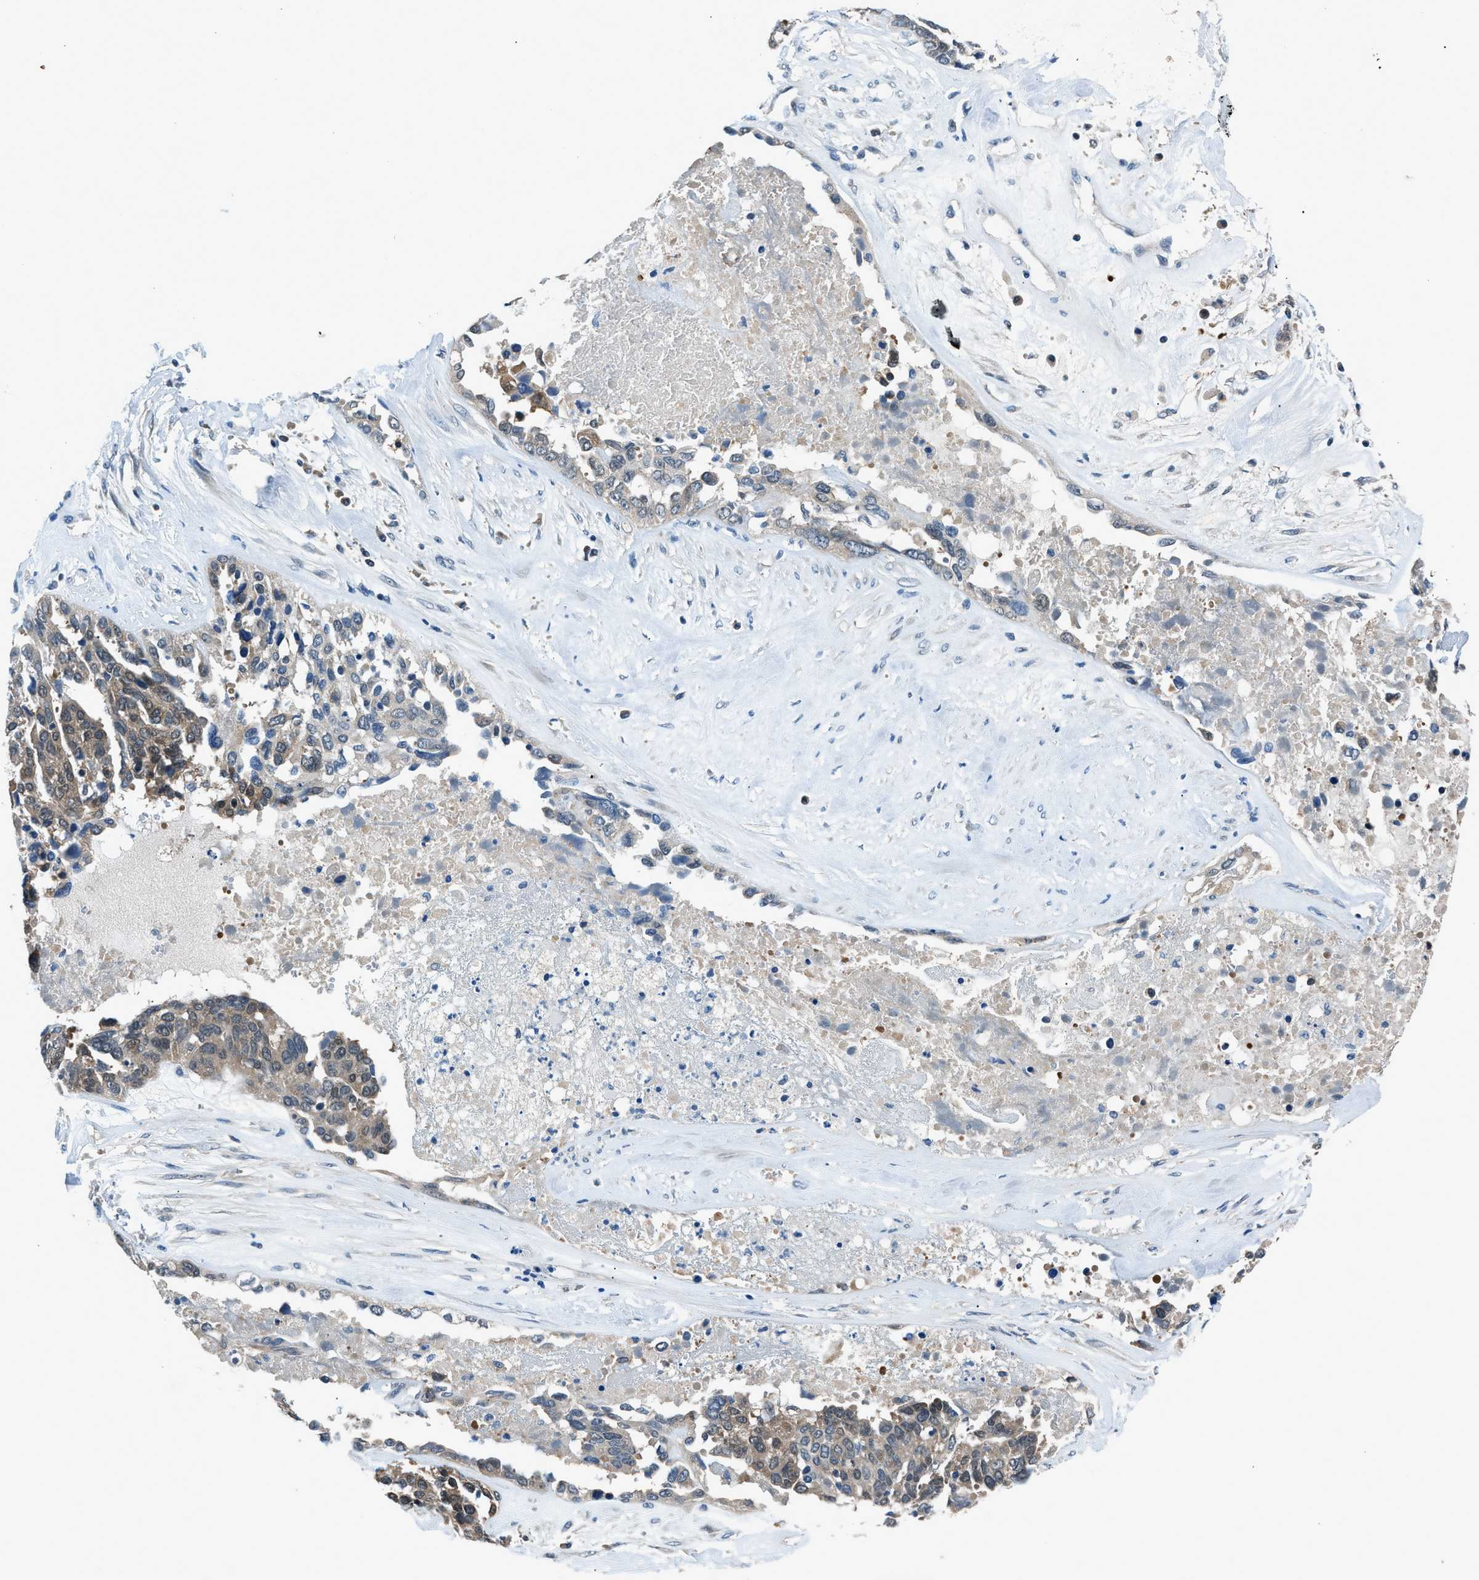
{"staining": {"intensity": "weak", "quantity": "25%-75%", "location": "cytoplasmic/membranous"}, "tissue": "ovarian cancer", "cell_type": "Tumor cells", "image_type": "cancer", "snomed": [{"axis": "morphology", "description": "Cystadenocarcinoma, serous, NOS"}, {"axis": "topography", "description": "Ovary"}], "caption": "A photomicrograph showing weak cytoplasmic/membranous expression in approximately 25%-75% of tumor cells in ovarian cancer, as visualized by brown immunohistochemical staining.", "gene": "ACP1", "patient": {"sex": "female", "age": 44}}